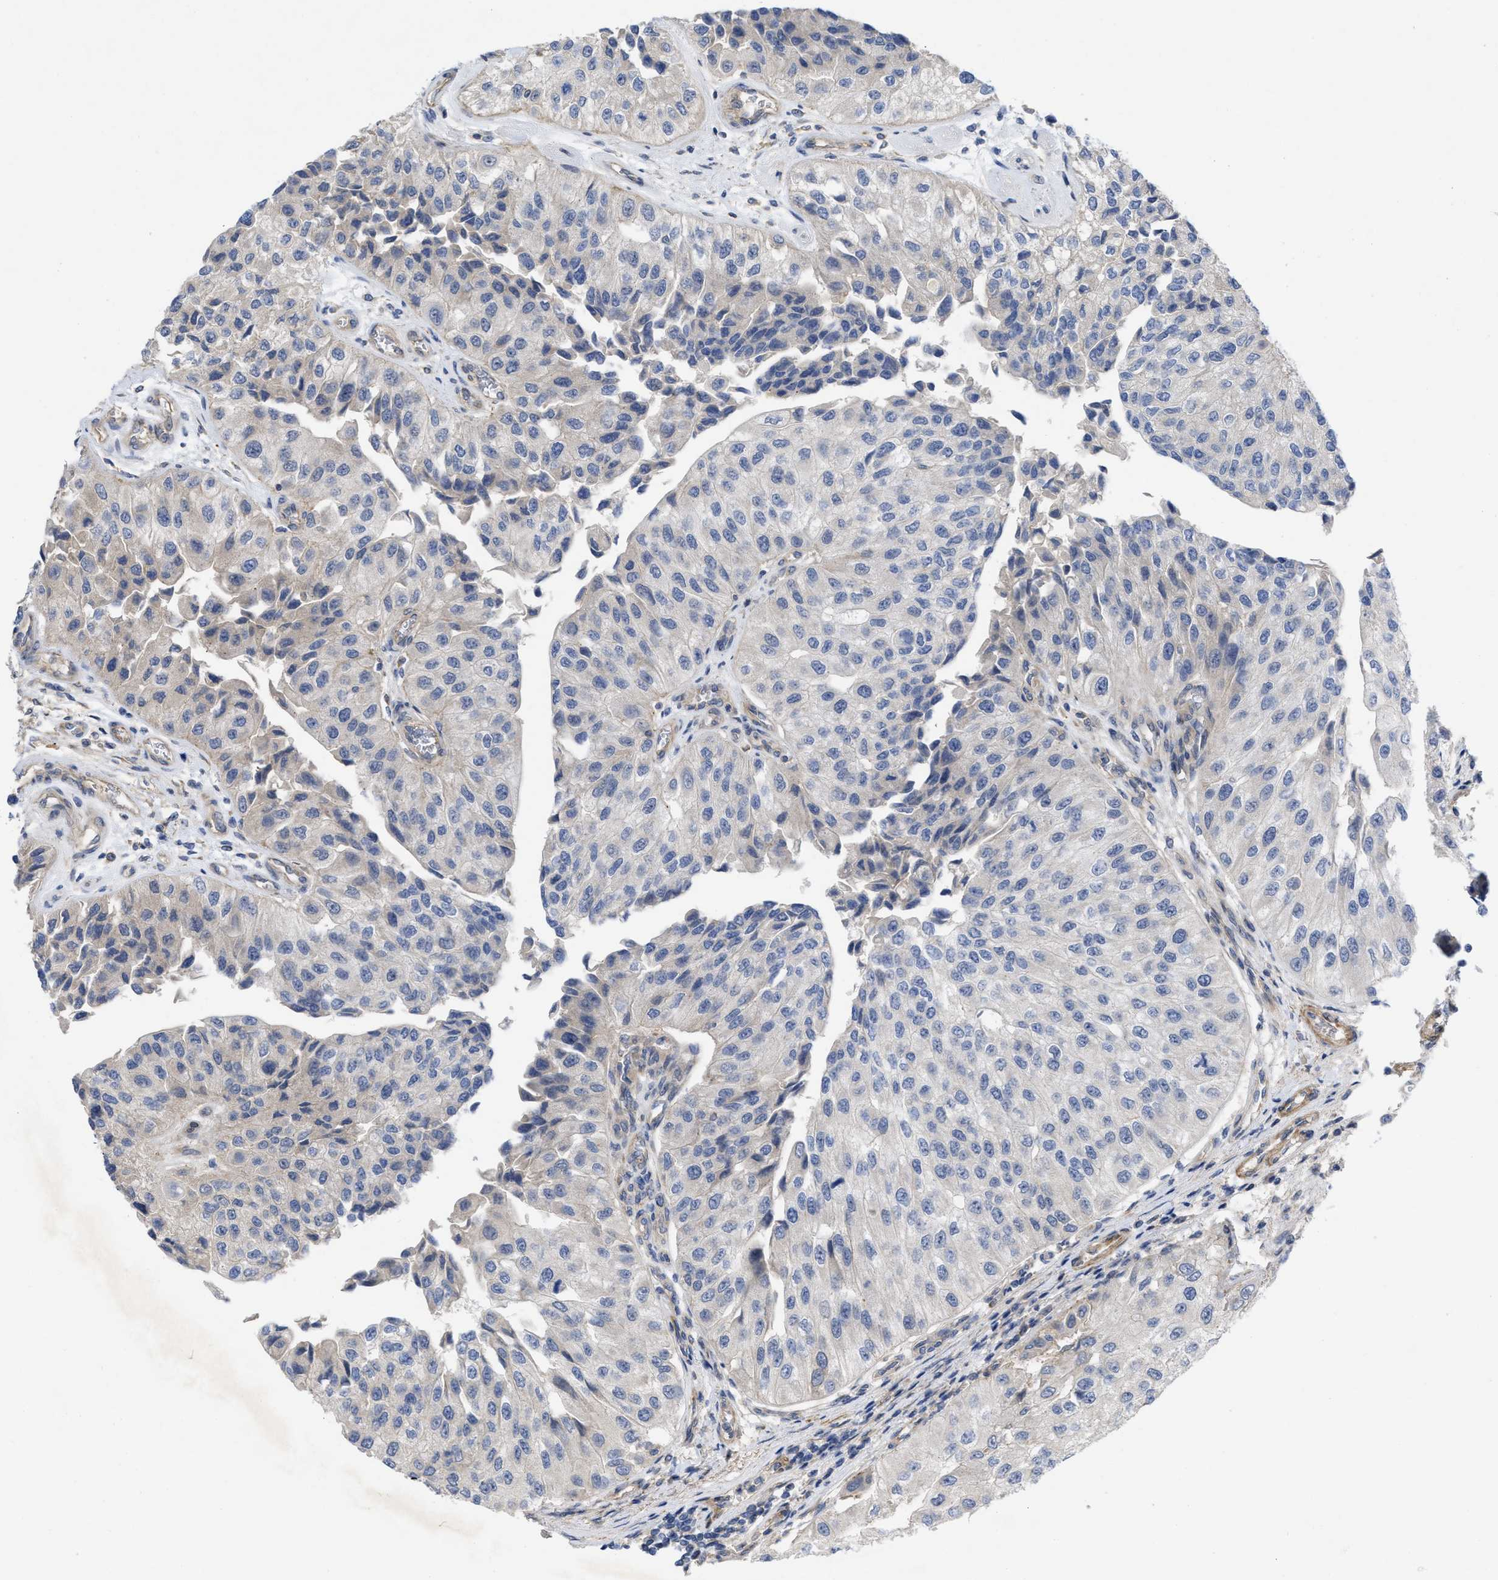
{"staining": {"intensity": "weak", "quantity": "<25%", "location": "cytoplasmic/membranous"}, "tissue": "urothelial cancer", "cell_type": "Tumor cells", "image_type": "cancer", "snomed": [{"axis": "morphology", "description": "Urothelial carcinoma, High grade"}, {"axis": "topography", "description": "Kidney"}, {"axis": "topography", "description": "Urinary bladder"}], "caption": "DAB (3,3'-diaminobenzidine) immunohistochemical staining of high-grade urothelial carcinoma demonstrates no significant positivity in tumor cells.", "gene": "ARHGEF26", "patient": {"sex": "male", "age": 77}}